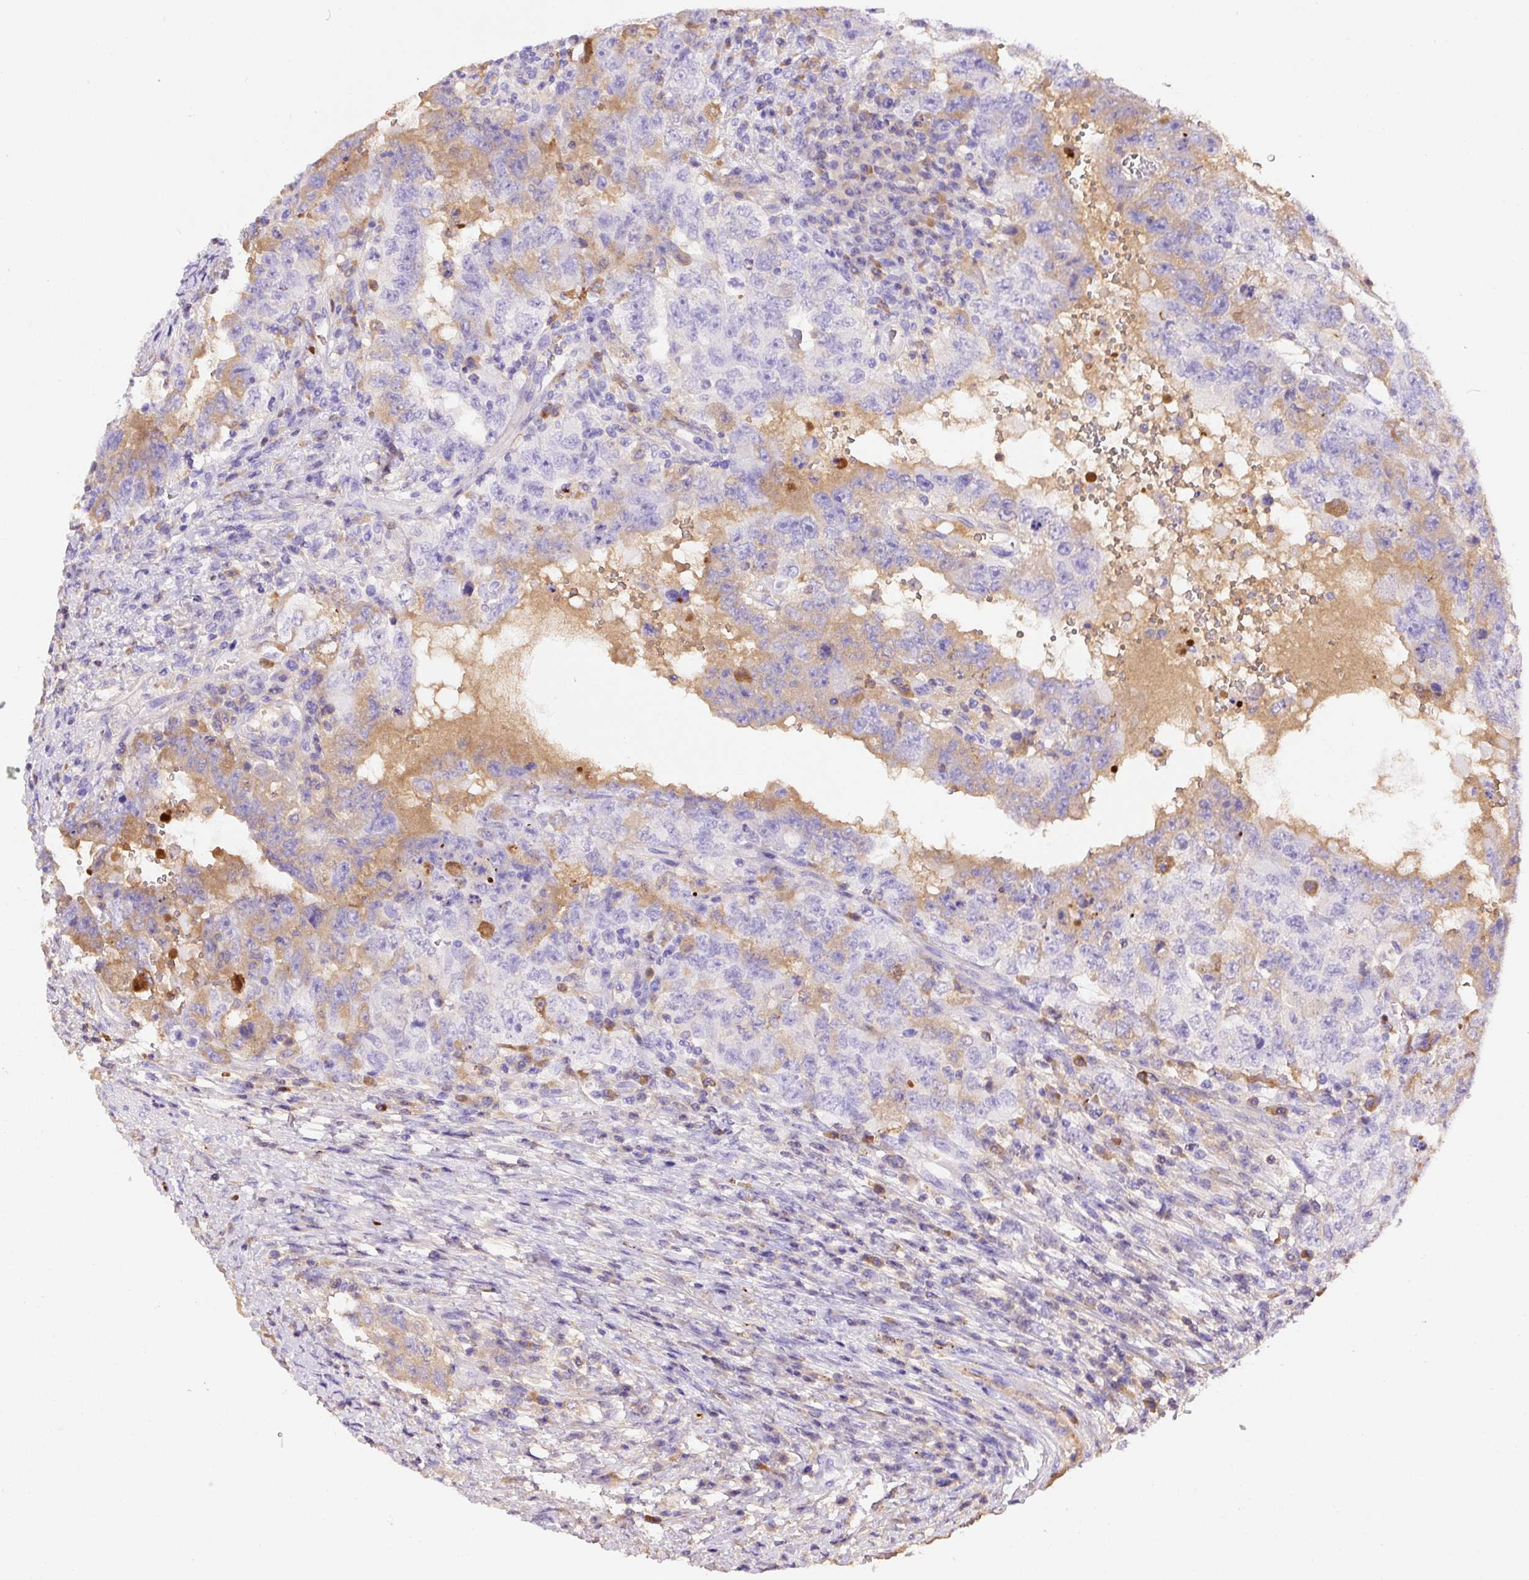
{"staining": {"intensity": "weak", "quantity": "<25%", "location": "cytoplasmic/membranous"}, "tissue": "testis cancer", "cell_type": "Tumor cells", "image_type": "cancer", "snomed": [{"axis": "morphology", "description": "Carcinoma, Embryonal, NOS"}, {"axis": "topography", "description": "Testis"}], "caption": "An image of testis cancer (embryonal carcinoma) stained for a protein exhibits no brown staining in tumor cells.", "gene": "APCS", "patient": {"sex": "male", "age": 26}}